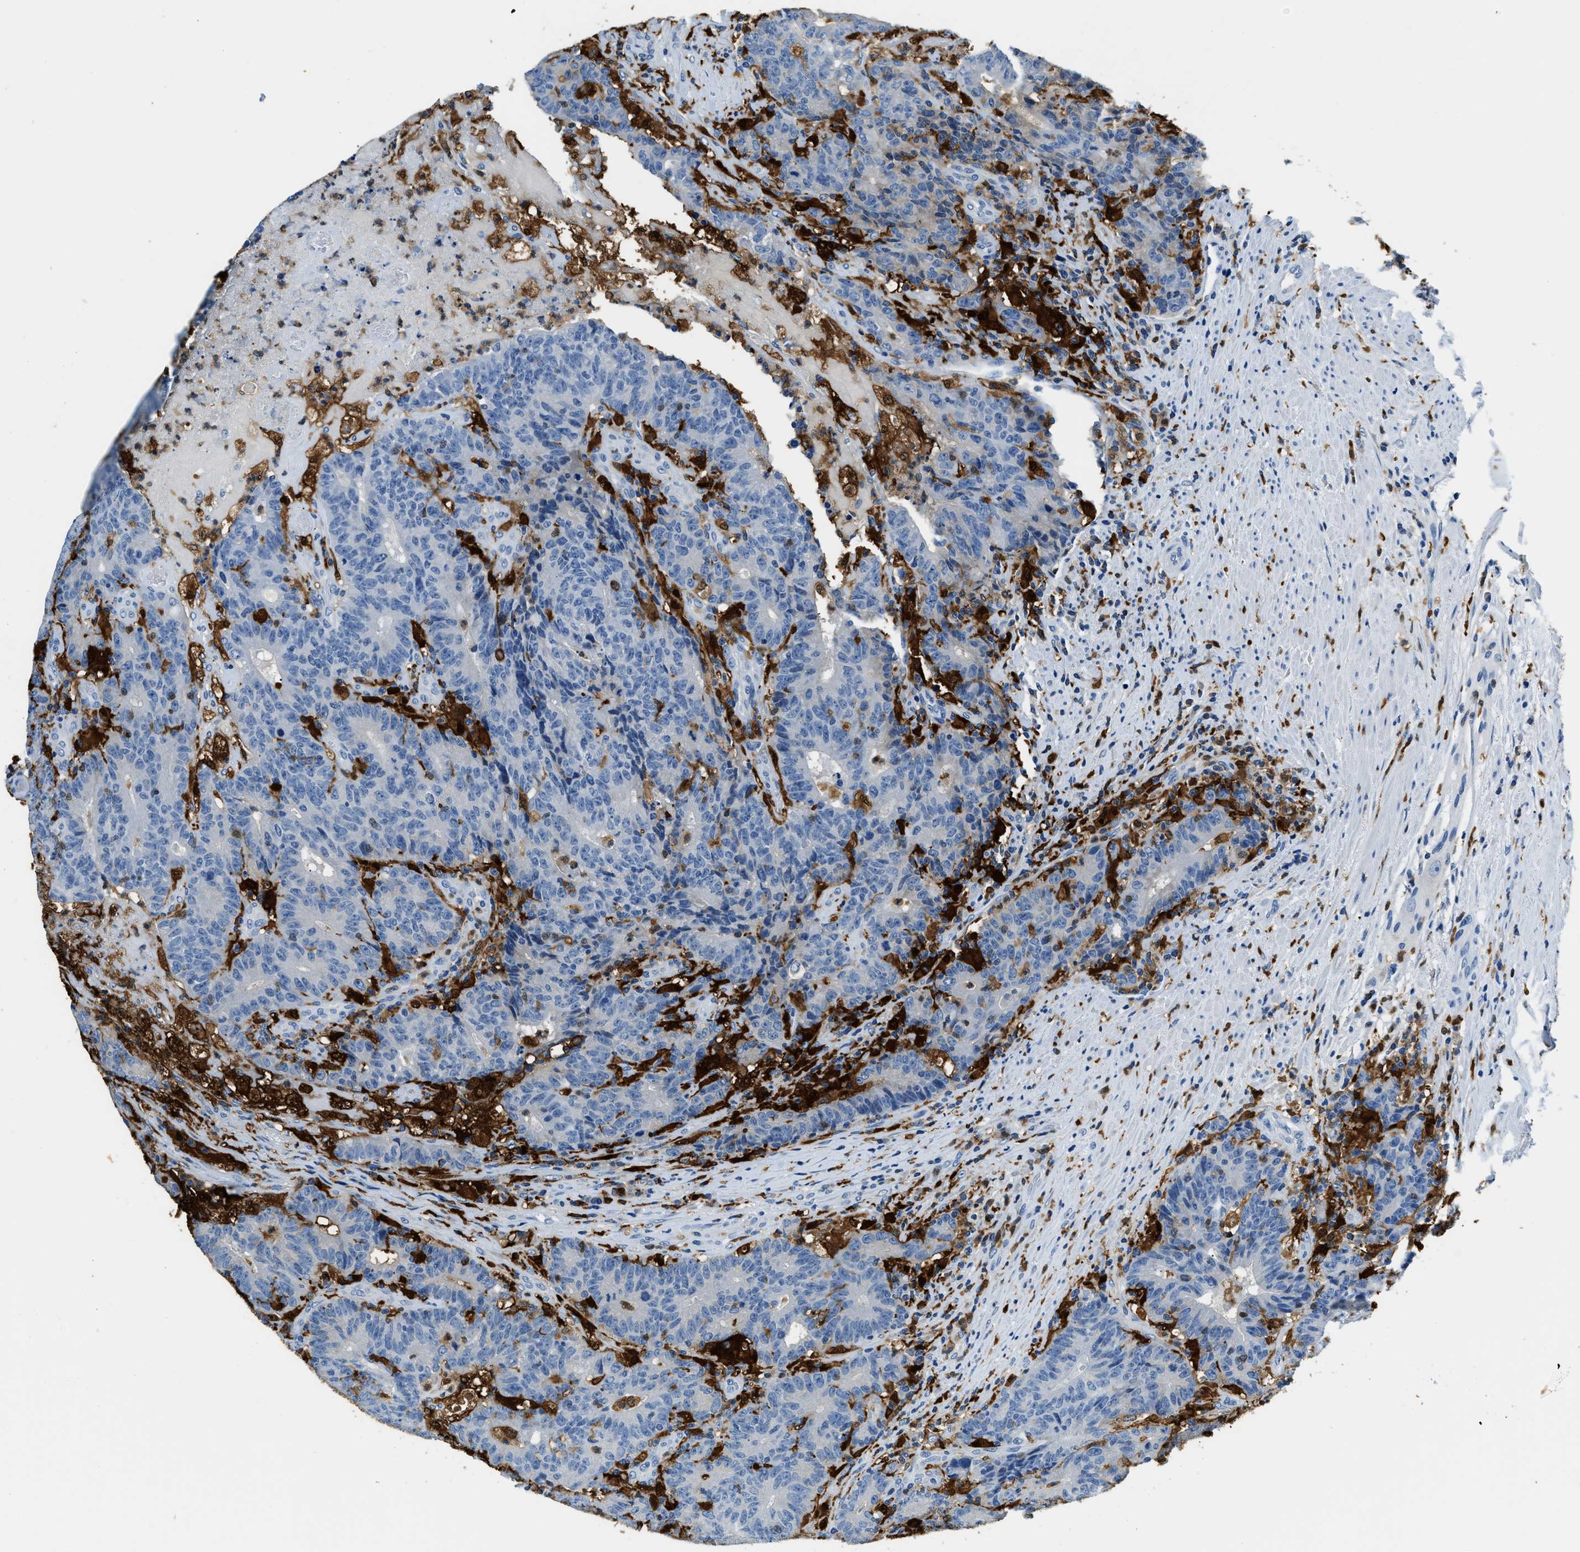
{"staining": {"intensity": "weak", "quantity": "<25%", "location": "cytoplasmic/membranous"}, "tissue": "colorectal cancer", "cell_type": "Tumor cells", "image_type": "cancer", "snomed": [{"axis": "morphology", "description": "Normal tissue, NOS"}, {"axis": "morphology", "description": "Adenocarcinoma, NOS"}, {"axis": "topography", "description": "Colon"}], "caption": "Immunohistochemistry (IHC) image of colorectal adenocarcinoma stained for a protein (brown), which displays no expression in tumor cells.", "gene": "CAPG", "patient": {"sex": "female", "age": 75}}